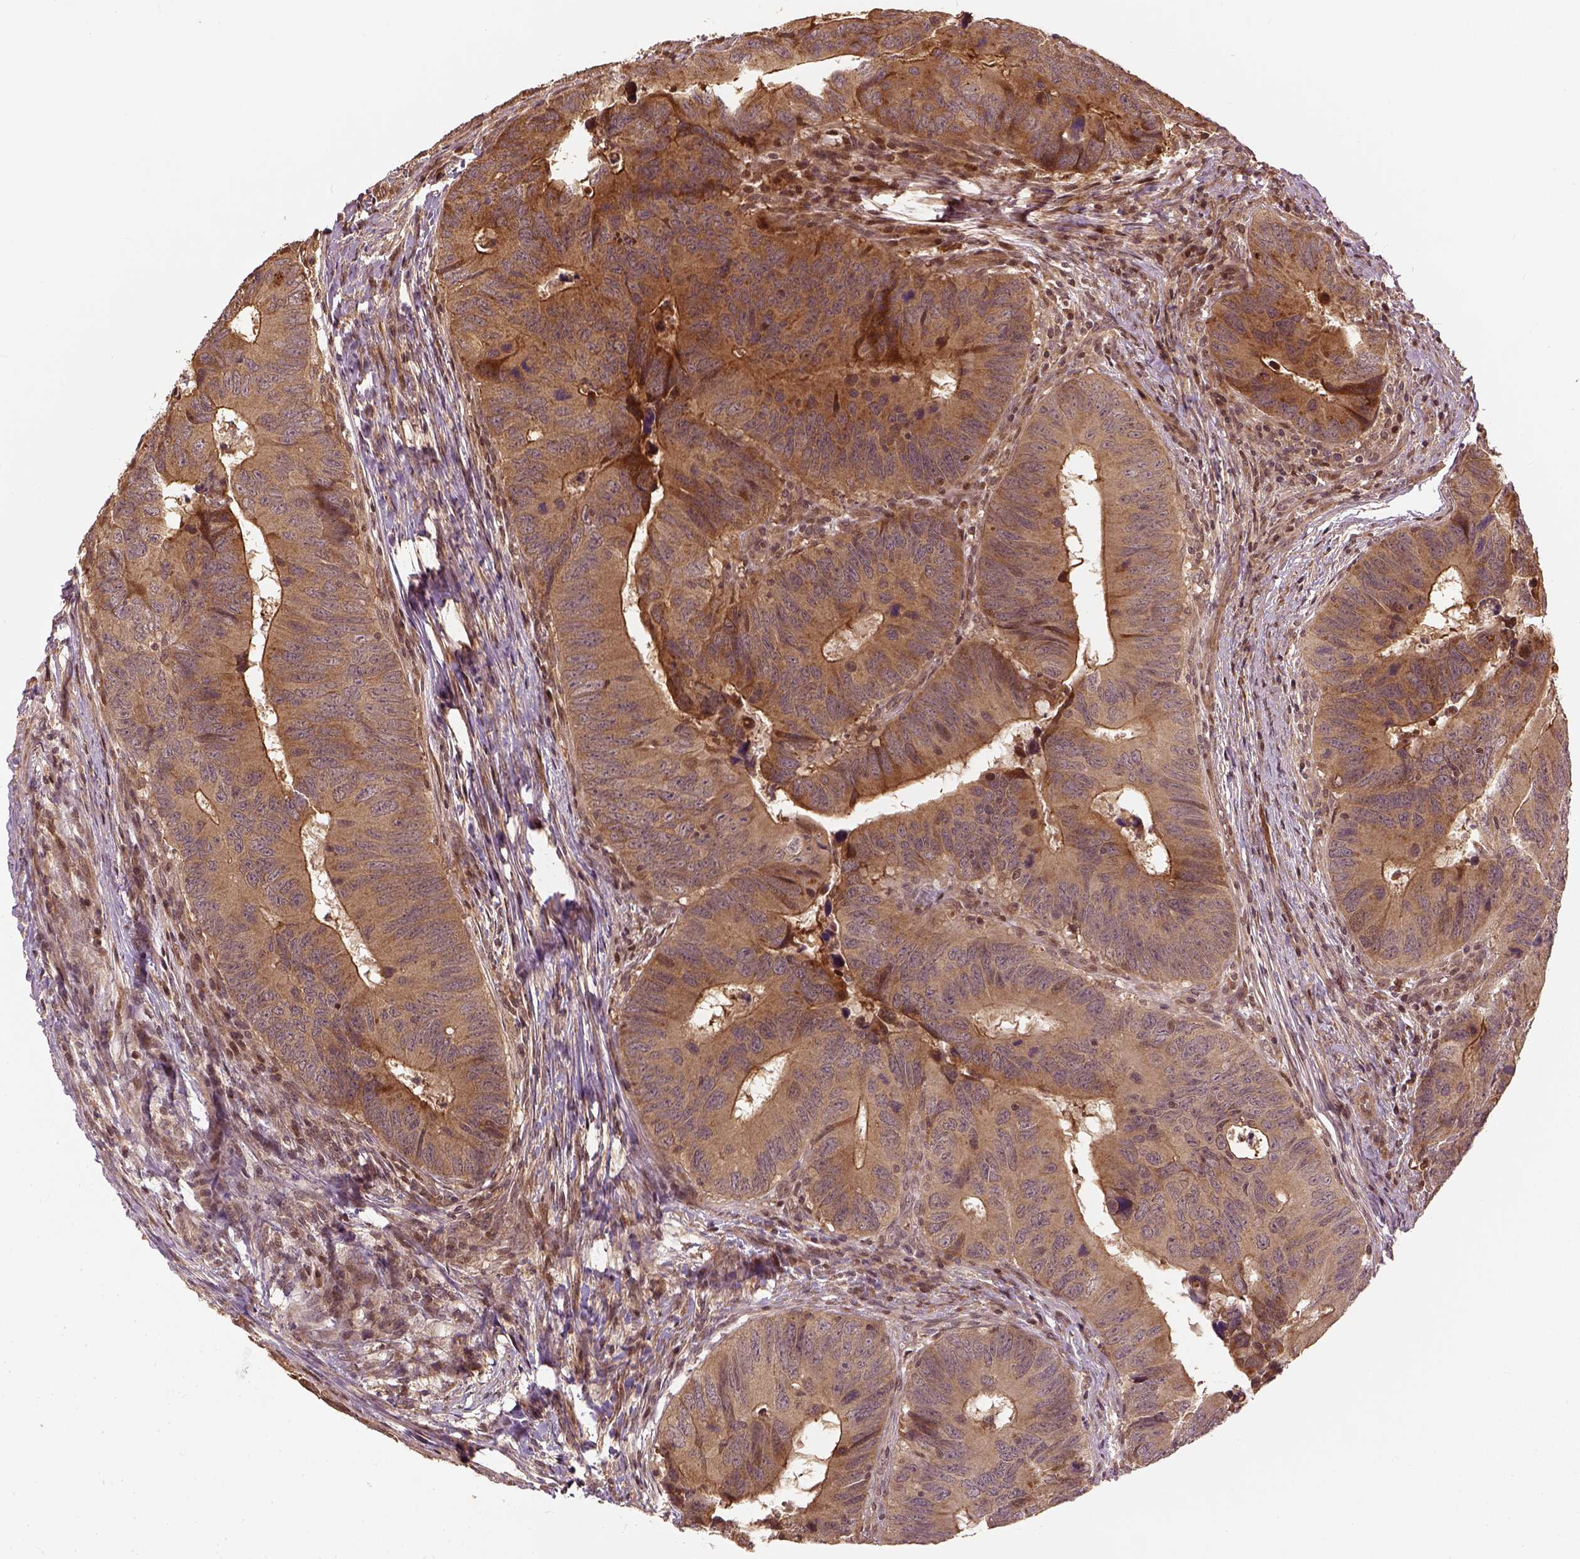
{"staining": {"intensity": "moderate", "quantity": ">75%", "location": "cytoplasmic/membranous"}, "tissue": "colorectal cancer", "cell_type": "Tumor cells", "image_type": "cancer", "snomed": [{"axis": "morphology", "description": "Adenocarcinoma, NOS"}, {"axis": "topography", "description": "Colon"}], "caption": "Colorectal adenocarcinoma stained with DAB IHC demonstrates medium levels of moderate cytoplasmic/membranous positivity in about >75% of tumor cells.", "gene": "VEGFA", "patient": {"sex": "female", "age": 82}}